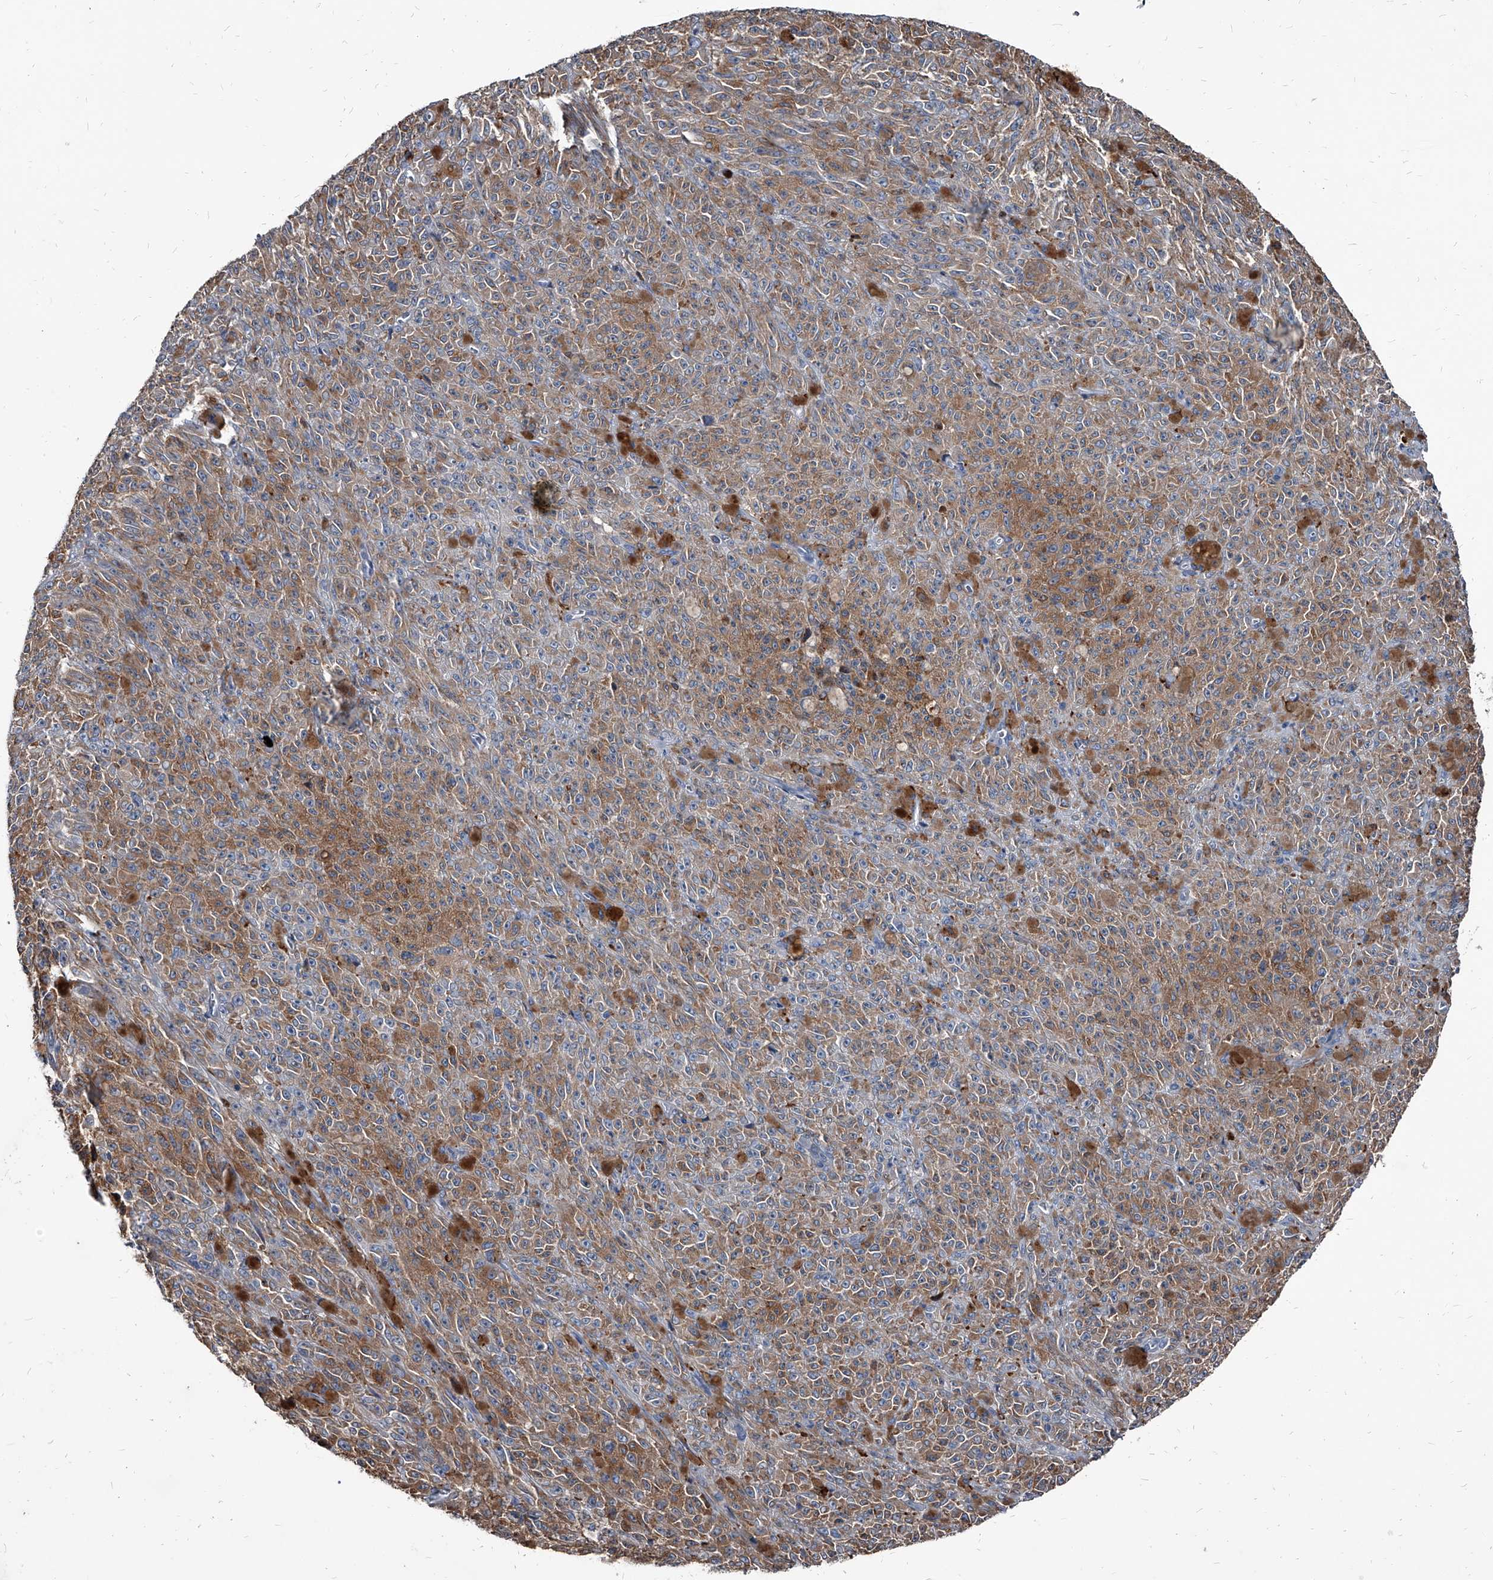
{"staining": {"intensity": "moderate", "quantity": ">75%", "location": "cytoplasmic/membranous"}, "tissue": "melanoma", "cell_type": "Tumor cells", "image_type": "cancer", "snomed": [{"axis": "morphology", "description": "Malignant melanoma, NOS"}, {"axis": "topography", "description": "Skin"}], "caption": "Immunohistochemistry (DAB) staining of melanoma demonstrates moderate cytoplasmic/membranous protein expression in approximately >75% of tumor cells. Ihc stains the protein in brown and the nuclei are stained blue.", "gene": "PGLYRP3", "patient": {"sex": "female", "age": 82}}